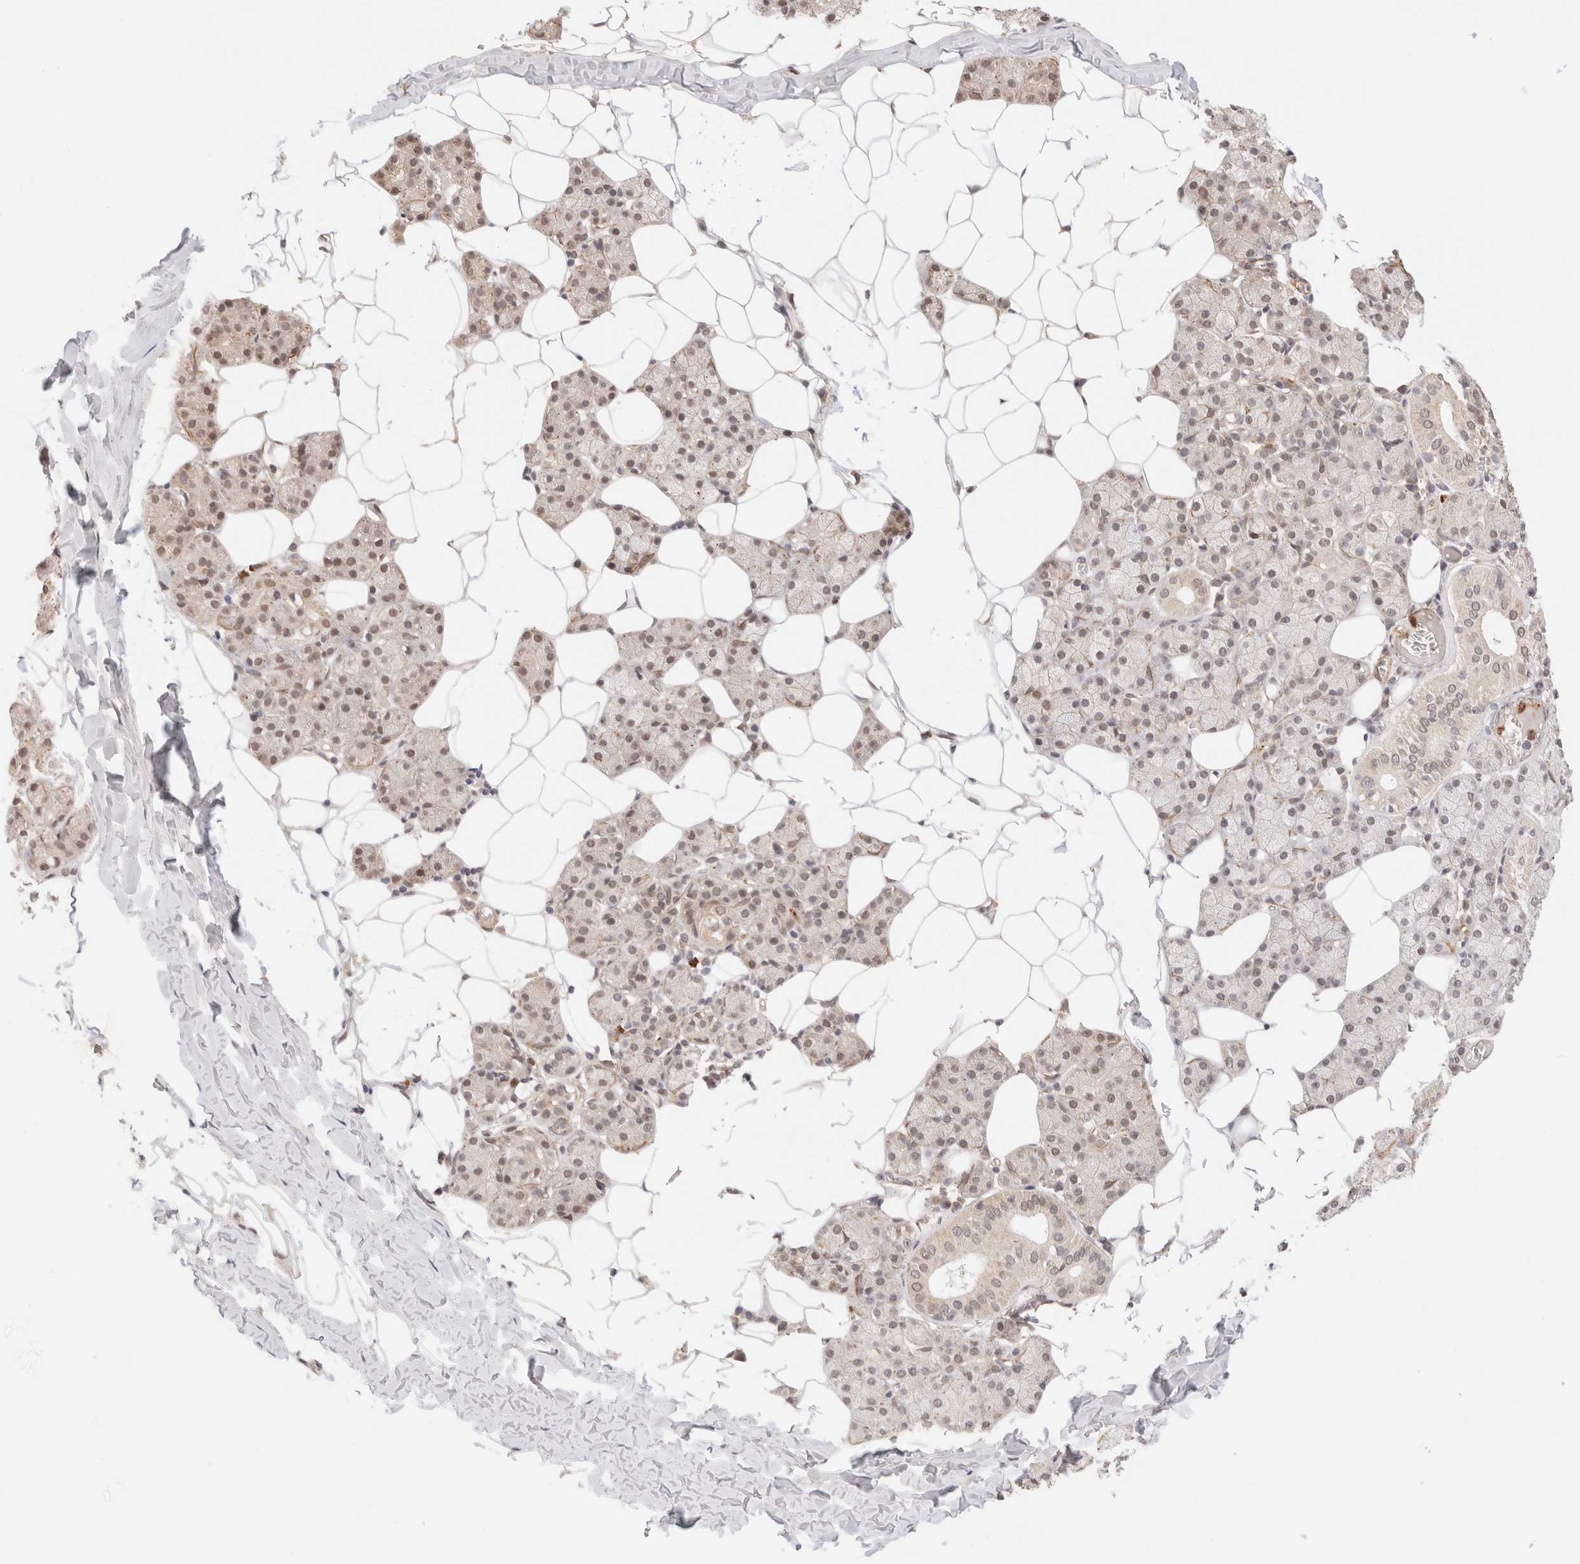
{"staining": {"intensity": "weak", "quantity": "25%-75%", "location": "cytoplasmic/membranous,nuclear"}, "tissue": "salivary gland", "cell_type": "Glandular cells", "image_type": "normal", "snomed": [{"axis": "morphology", "description": "Normal tissue, NOS"}, {"axis": "topography", "description": "Salivary gland"}], "caption": "Glandular cells demonstrate weak cytoplasmic/membranous,nuclear positivity in about 25%-75% of cells in normal salivary gland. The staining is performed using DAB brown chromogen to label protein expression. The nuclei are counter-stained blue using hematoxylin.", "gene": "BRPF3", "patient": {"sex": "female", "age": 33}}